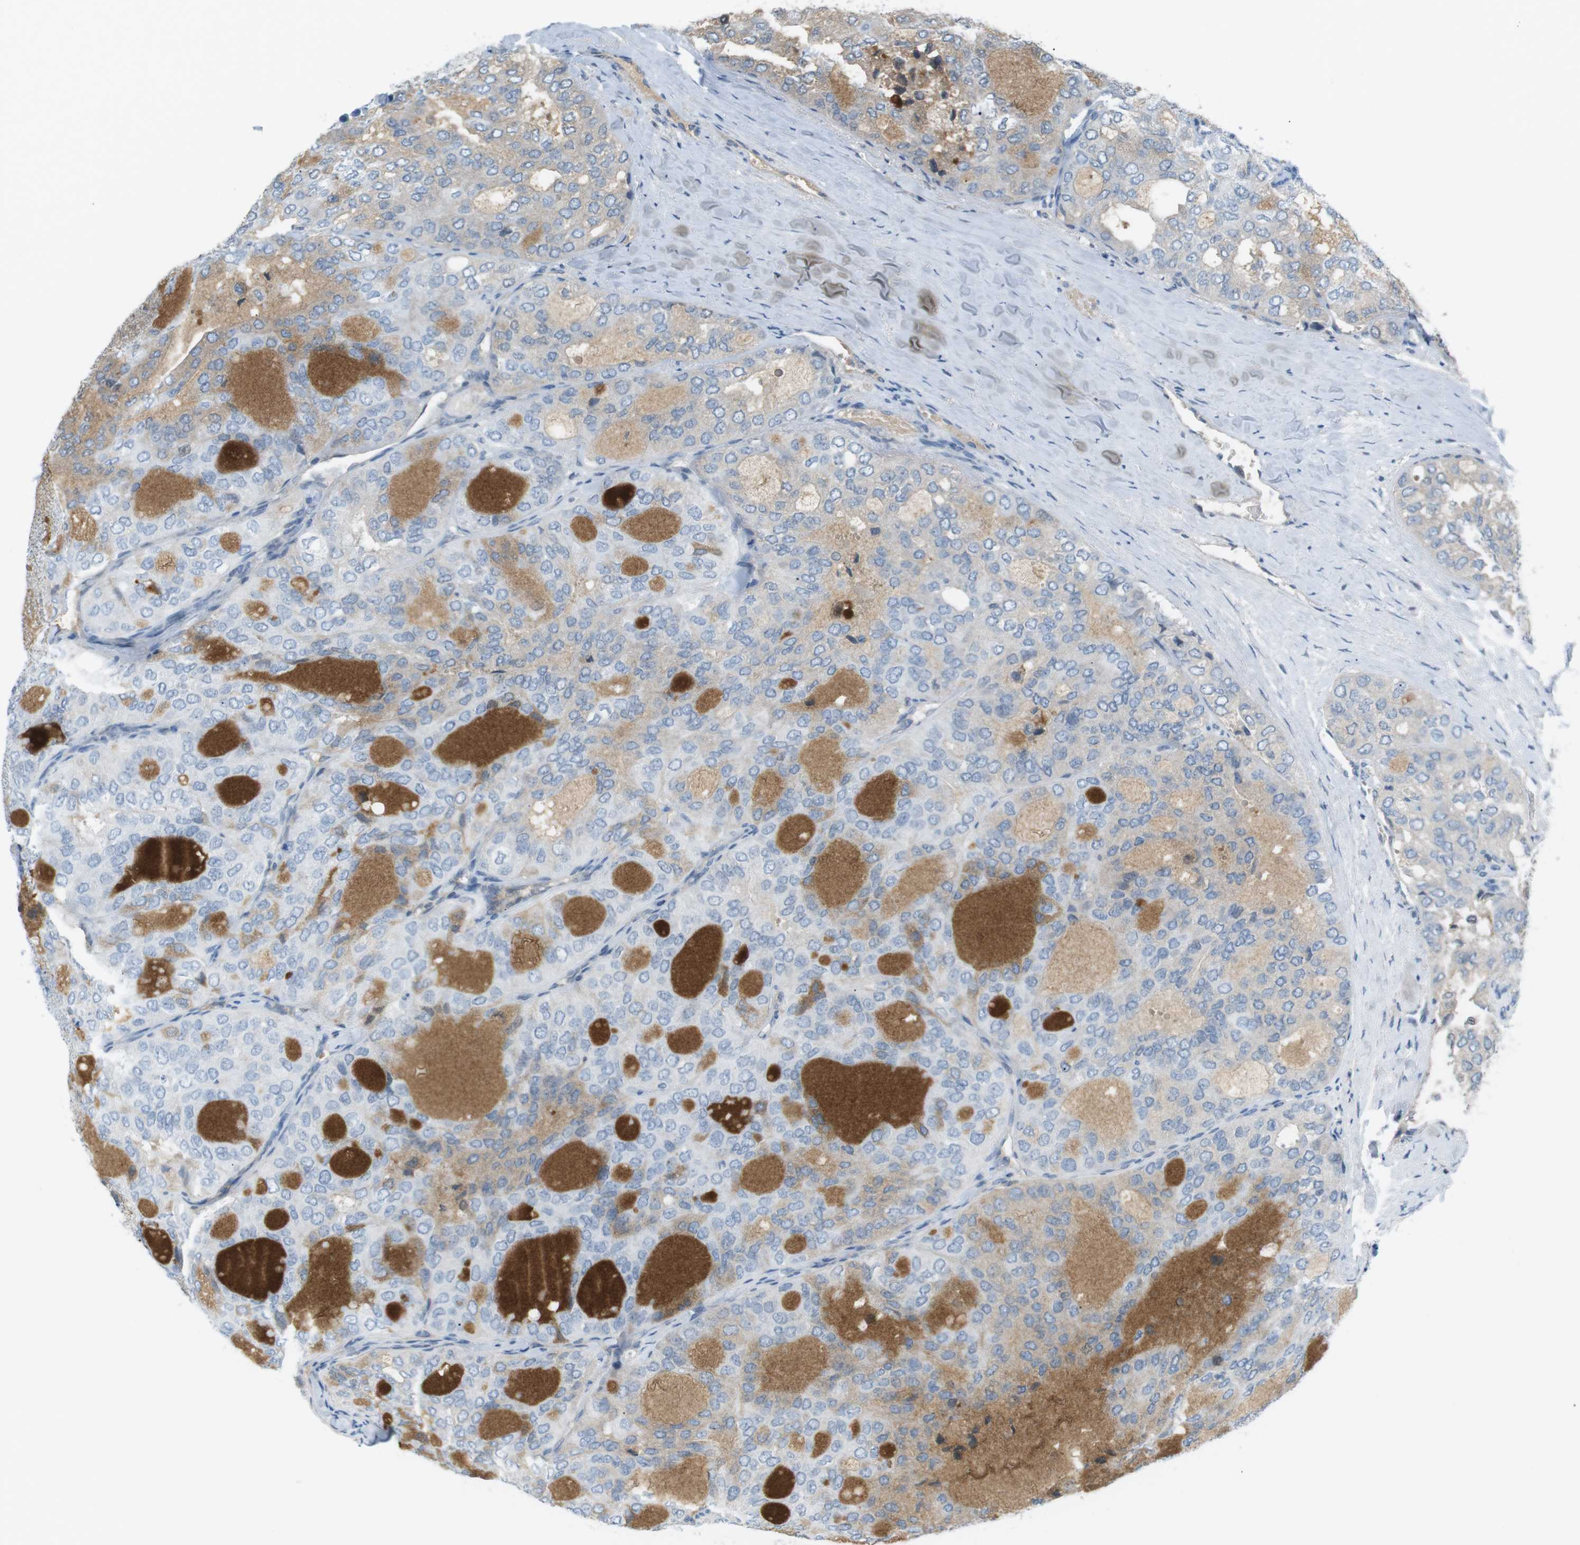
{"staining": {"intensity": "weak", "quantity": "<25%", "location": "cytoplasmic/membranous"}, "tissue": "thyroid cancer", "cell_type": "Tumor cells", "image_type": "cancer", "snomed": [{"axis": "morphology", "description": "Follicular adenoma carcinoma, NOS"}, {"axis": "topography", "description": "Thyroid gland"}], "caption": "Image shows no significant protein expression in tumor cells of follicular adenoma carcinoma (thyroid).", "gene": "AZGP1", "patient": {"sex": "male", "age": 75}}